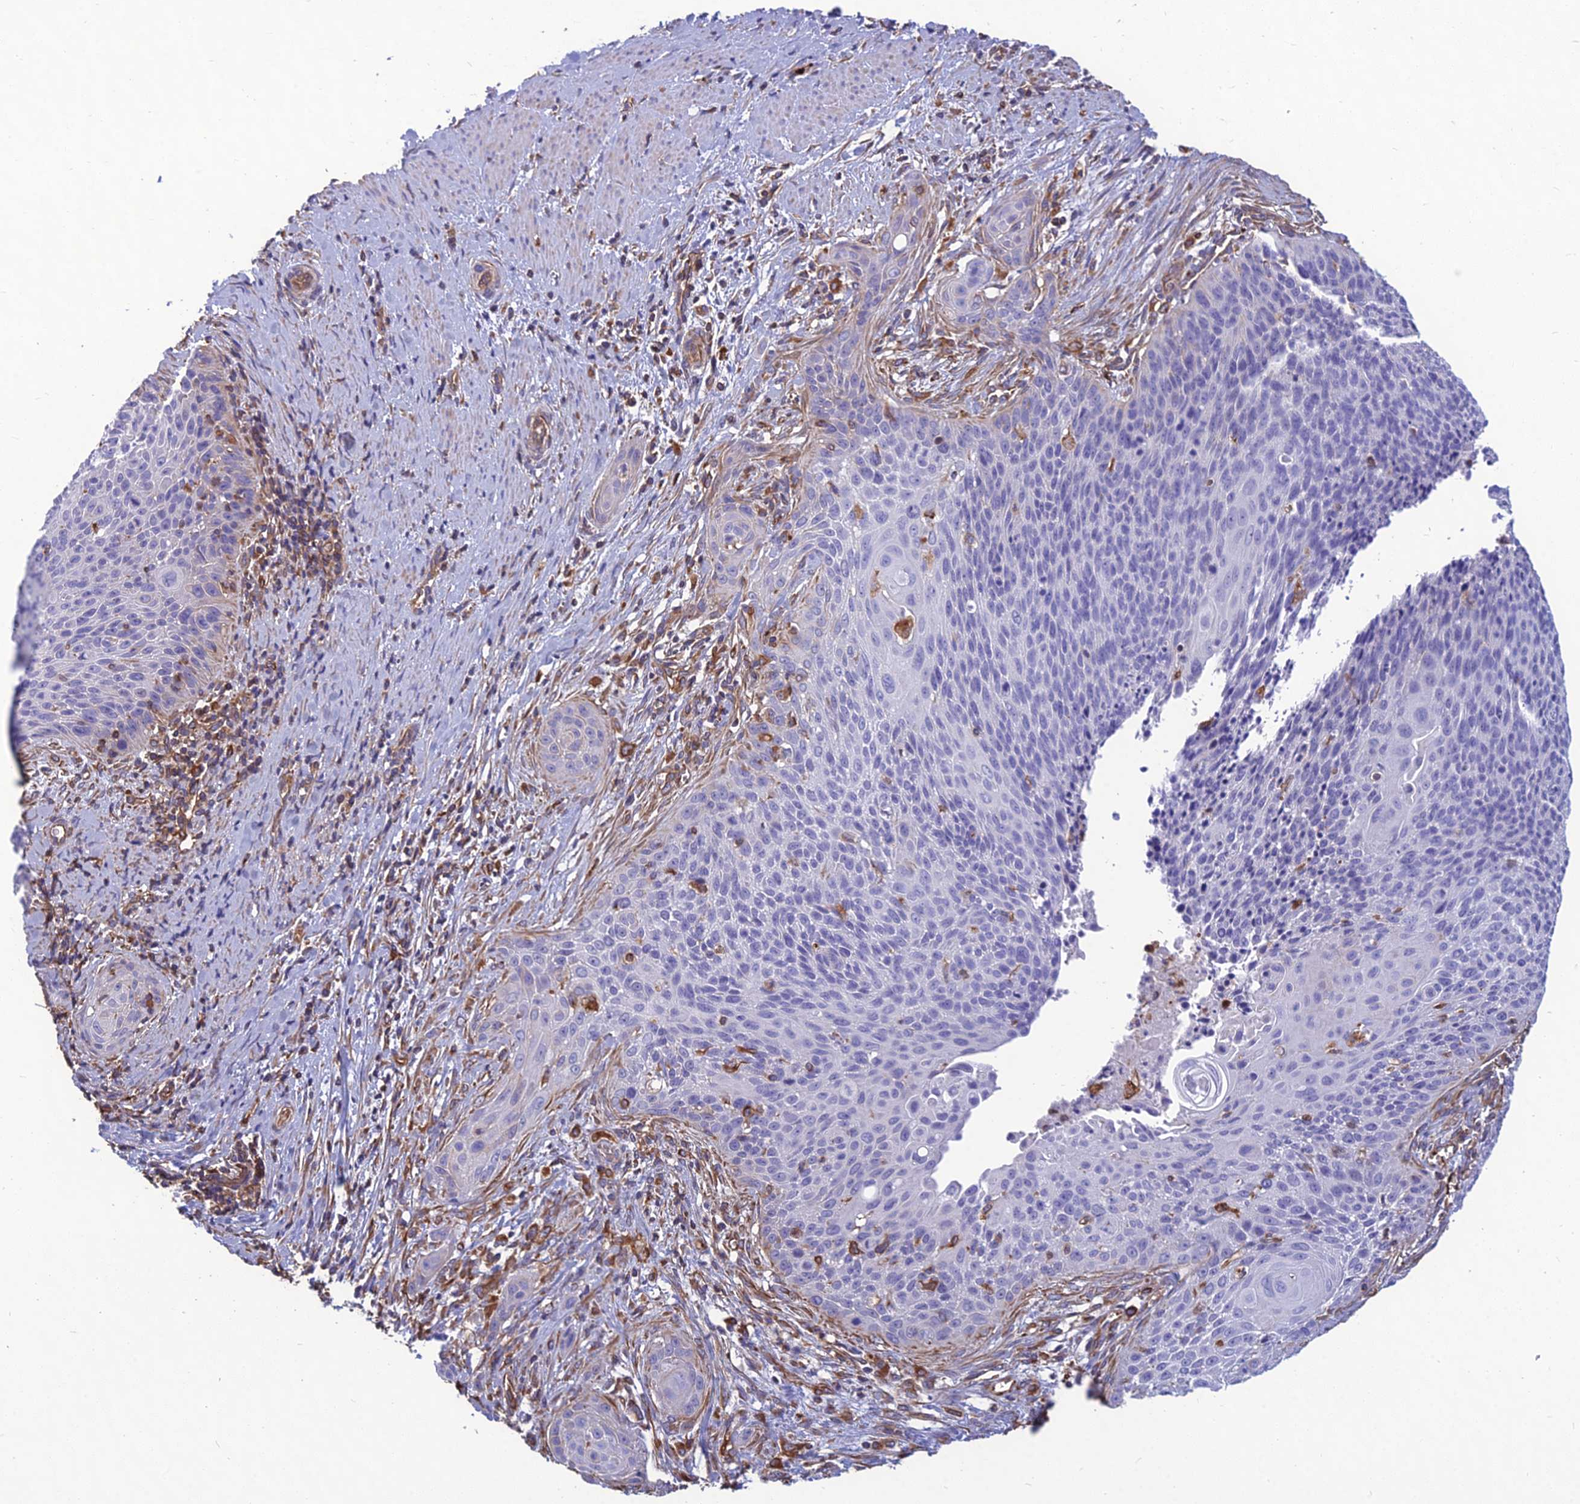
{"staining": {"intensity": "negative", "quantity": "none", "location": "none"}, "tissue": "cervical cancer", "cell_type": "Tumor cells", "image_type": "cancer", "snomed": [{"axis": "morphology", "description": "Squamous cell carcinoma, NOS"}, {"axis": "topography", "description": "Cervix"}], "caption": "Tumor cells are negative for brown protein staining in cervical cancer. (DAB immunohistochemistry (IHC) visualized using brightfield microscopy, high magnification).", "gene": "PSMD11", "patient": {"sex": "female", "age": 55}}